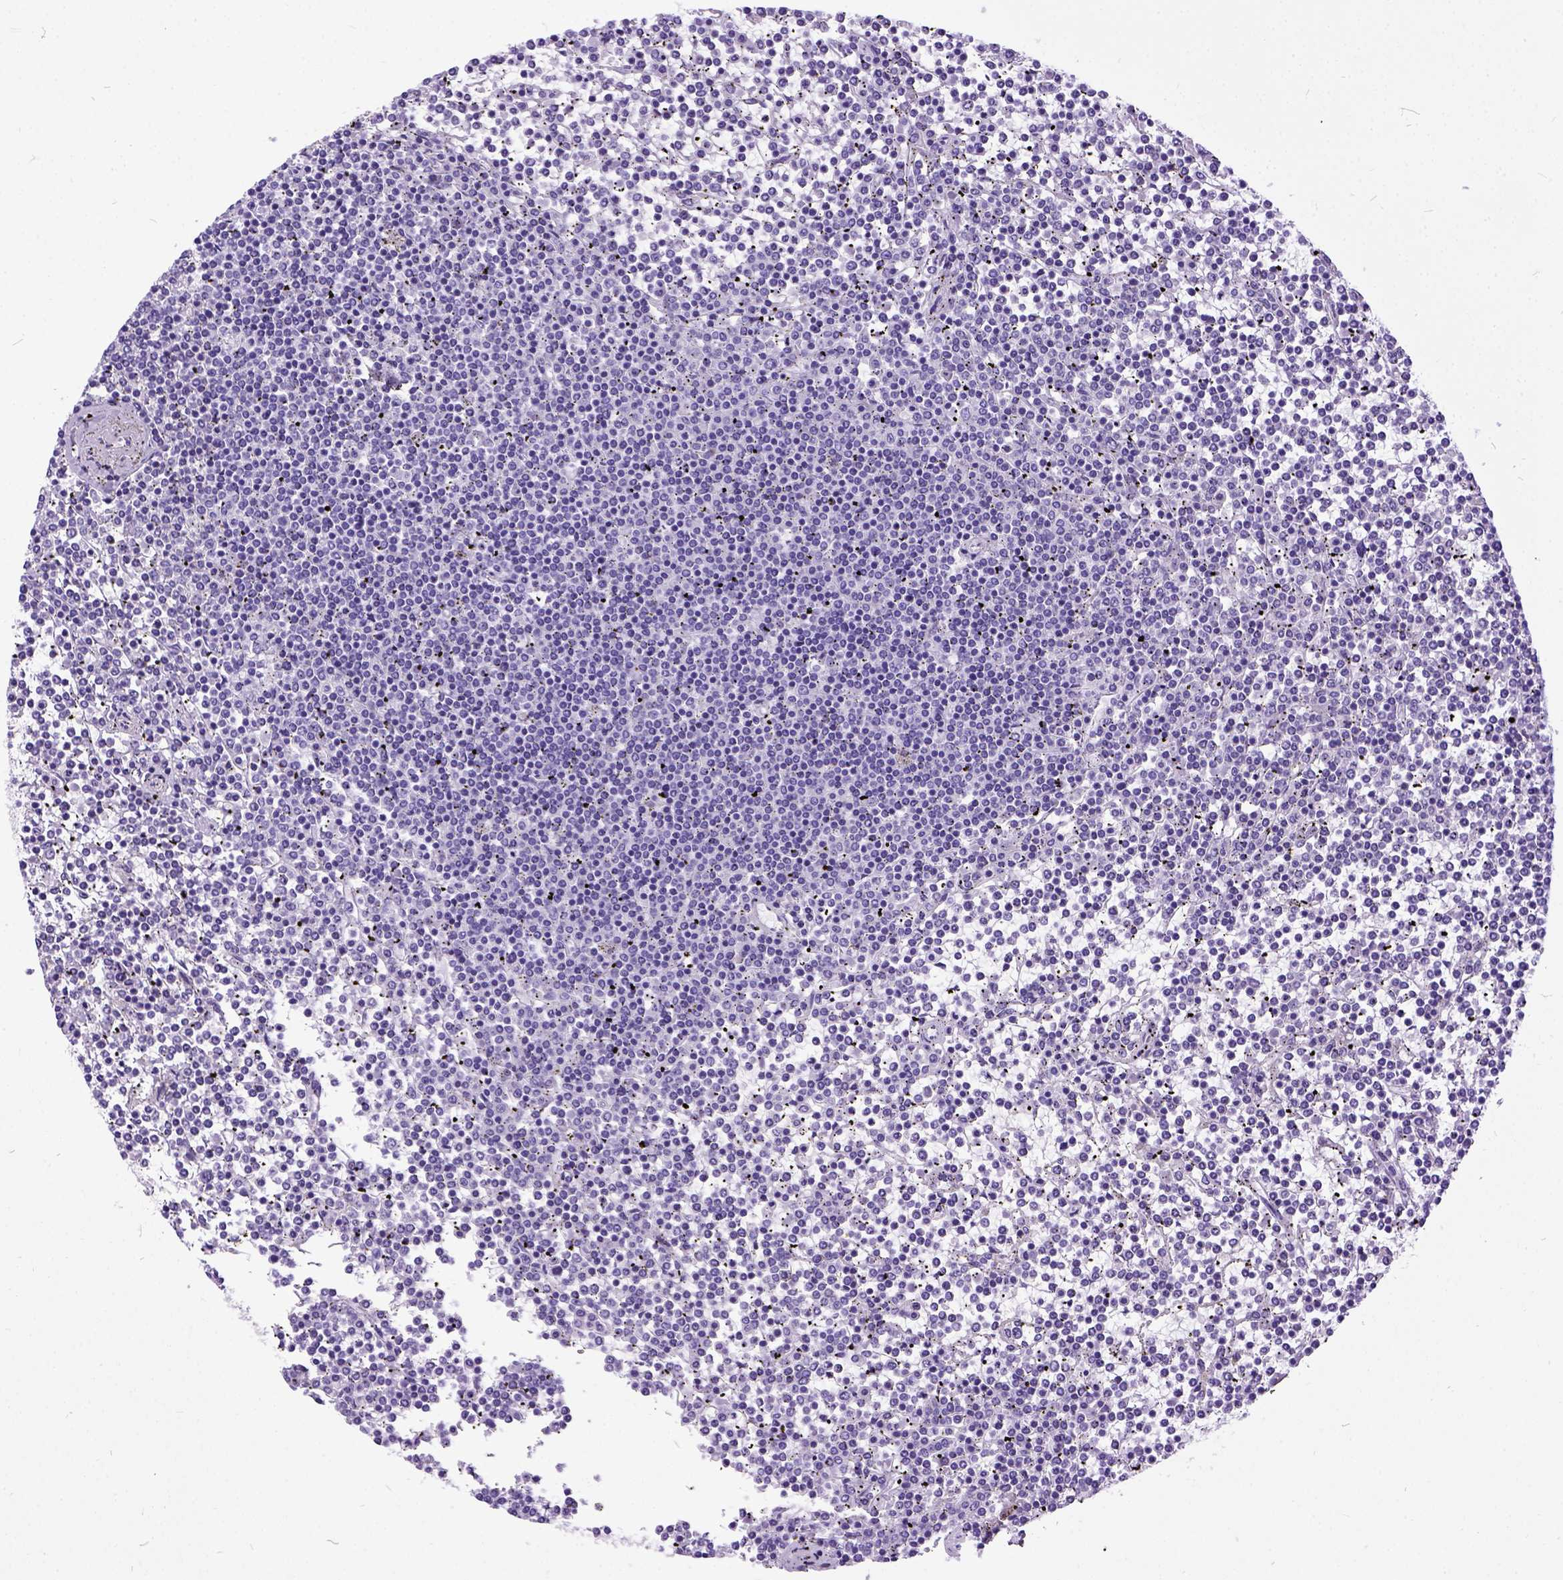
{"staining": {"intensity": "negative", "quantity": "none", "location": "none"}, "tissue": "lymphoma", "cell_type": "Tumor cells", "image_type": "cancer", "snomed": [{"axis": "morphology", "description": "Malignant lymphoma, non-Hodgkin's type, Low grade"}, {"axis": "topography", "description": "Spleen"}], "caption": "This is a photomicrograph of immunohistochemistry (IHC) staining of lymphoma, which shows no staining in tumor cells.", "gene": "IGF2", "patient": {"sex": "female", "age": 19}}